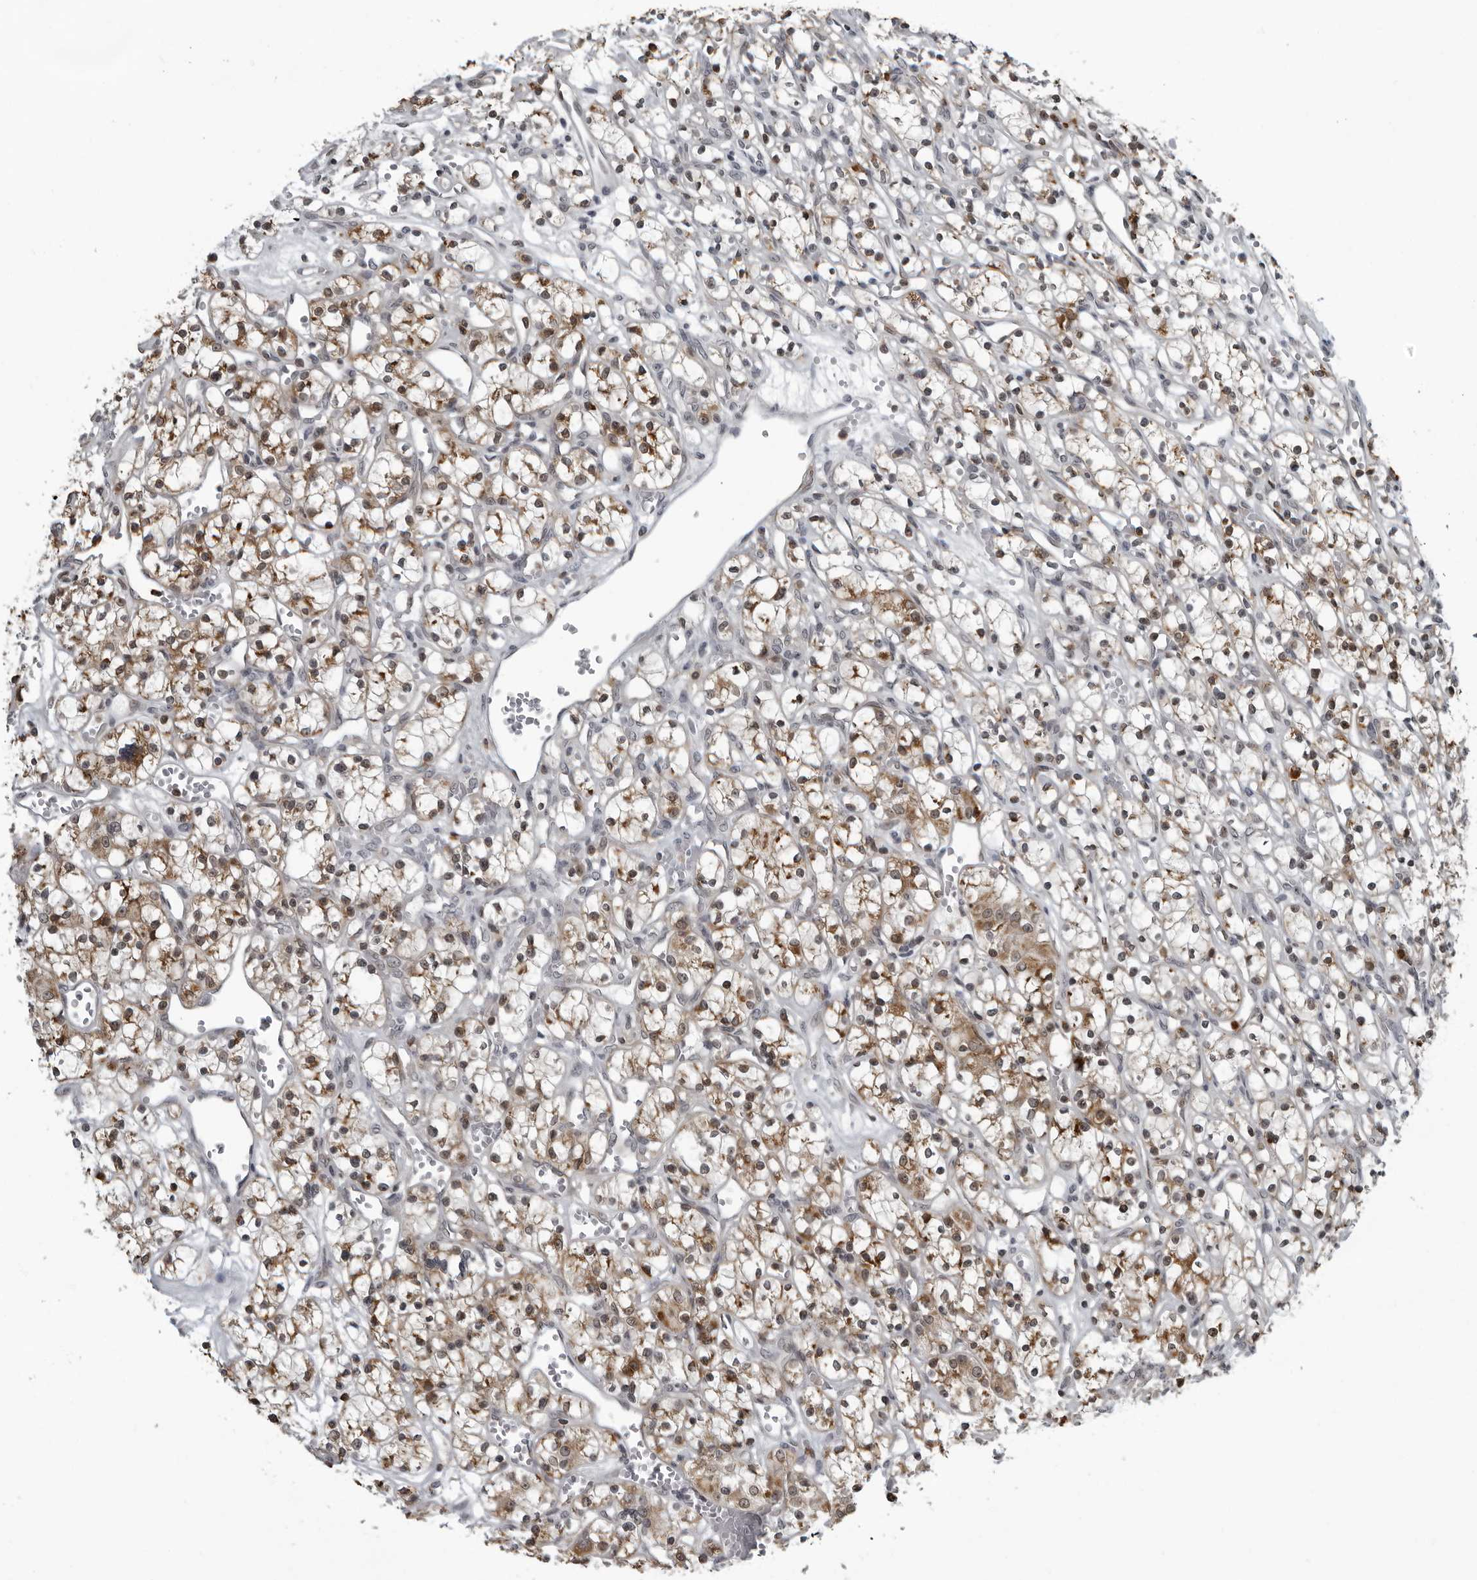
{"staining": {"intensity": "moderate", "quantity": ">75%", "location": "cytoplasmic/membranous,nuclear"}, "tissue": "renal cancer", "cell_type": "Tumor cells", "image_type": "cancer", "snomed": [{"axis": "morphology", "description": "Adenocarcinoma, NOS"}, {"axis": "topography", "description": "Kidney"}], "caption": "Tumor cells display moderate cytoplasmic/membranous and nuclear positivity in about >75% of cells in adenocarcinoma (renal). (Stains: DAB in brown, nuclei in blue, Microscopy: brightfield microscopy at high magnification).", "gene": "RTCA", "patient": {"sex": "female", "age": 59}}